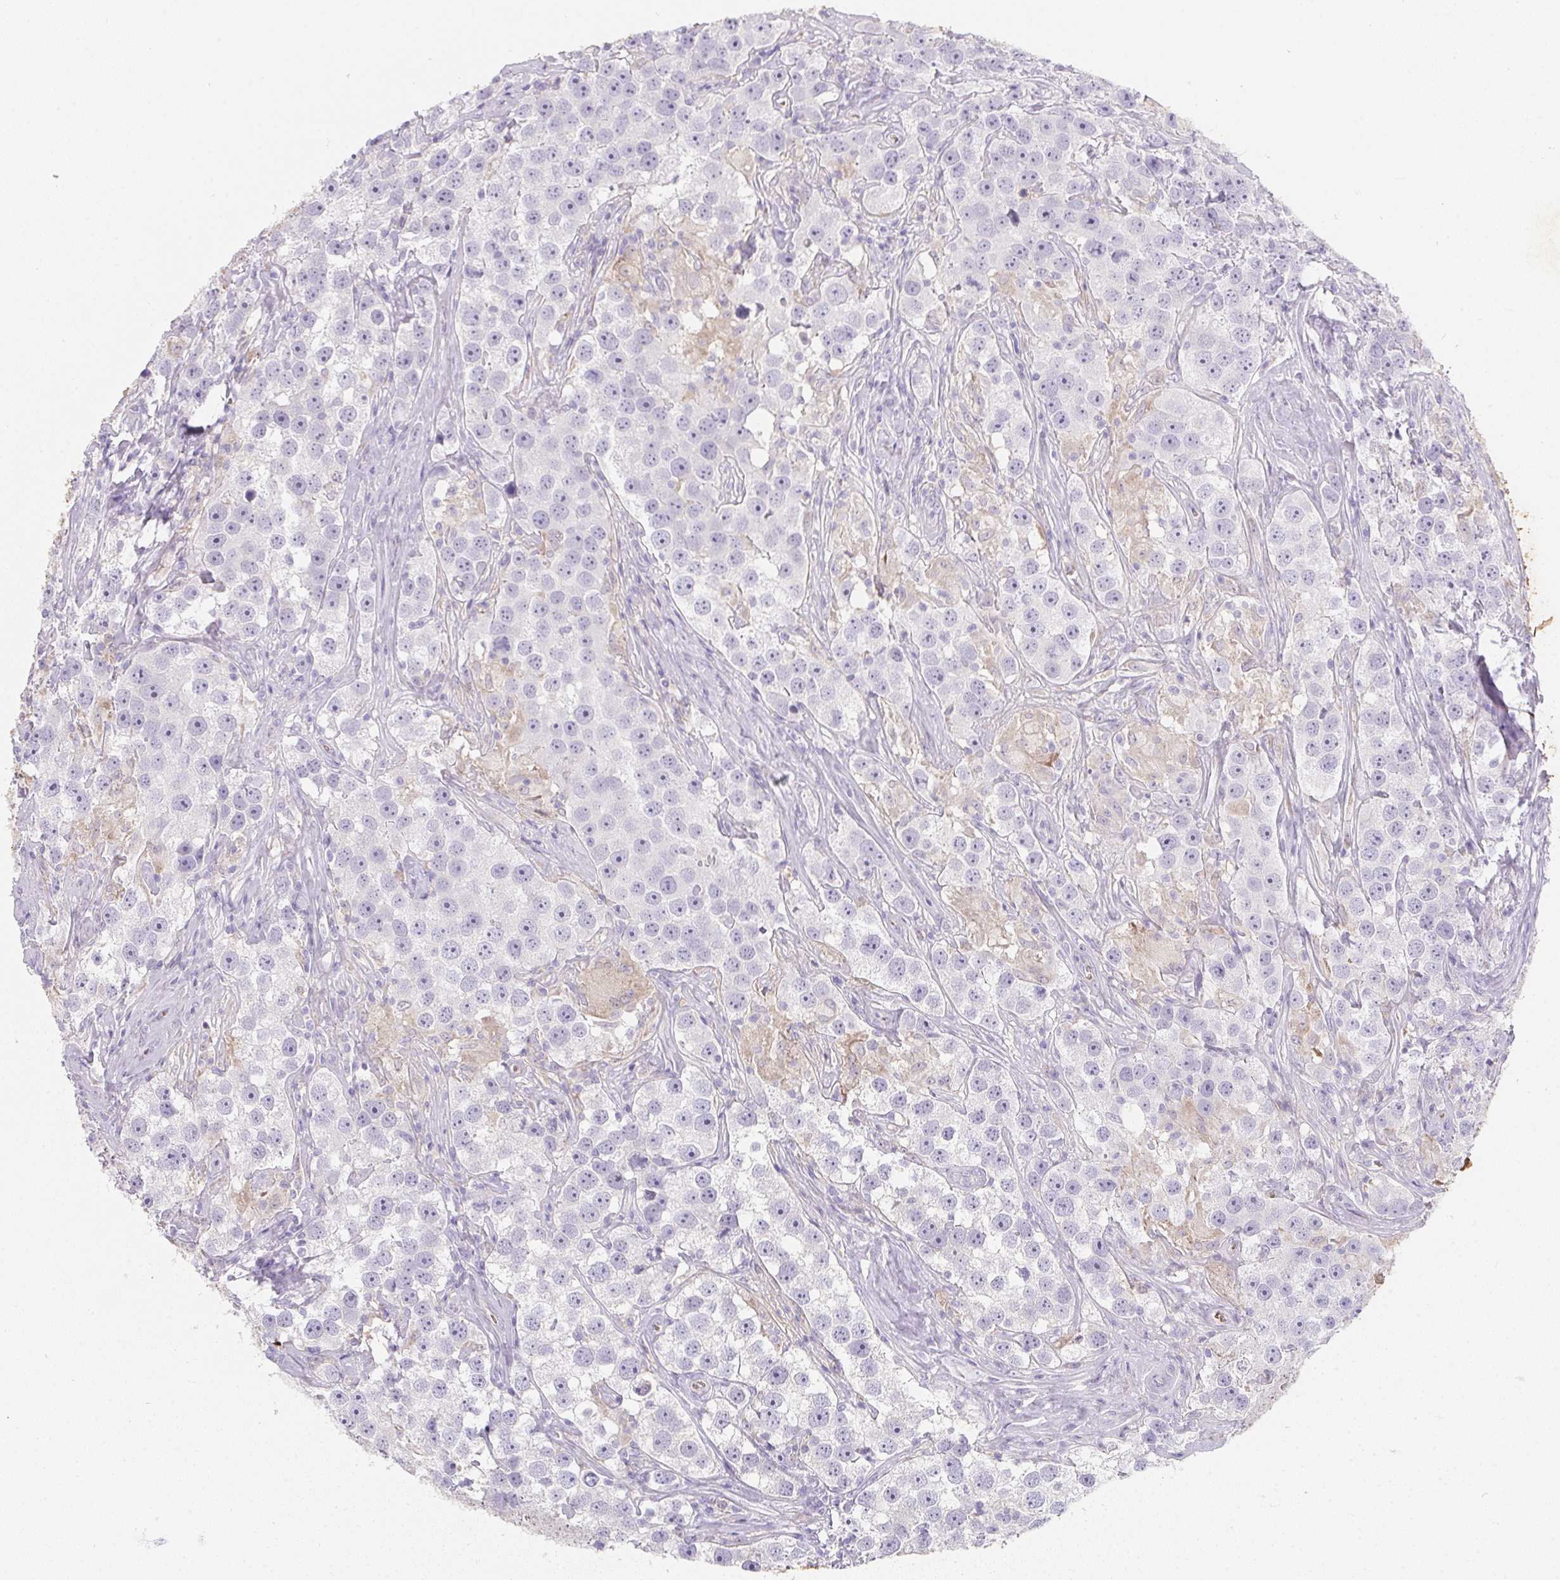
{"staining": {"intensity": "negative", "quantity": "none", "location": "none"}, "tissue": "testis cancer", "cell_type": "Tumor cells", "image_type": "cancer", "snomed": [{"axis": "morphology", "description": "Seminoma, NOS"}, {"axis": "topography", "description": "Testis"}], "caption": "Testis cancer was stained to show a protein in brown. There is no significant positivity in tumor cells.", "gene": "DCD", "patient": {"sex": "male", "age": 49}}